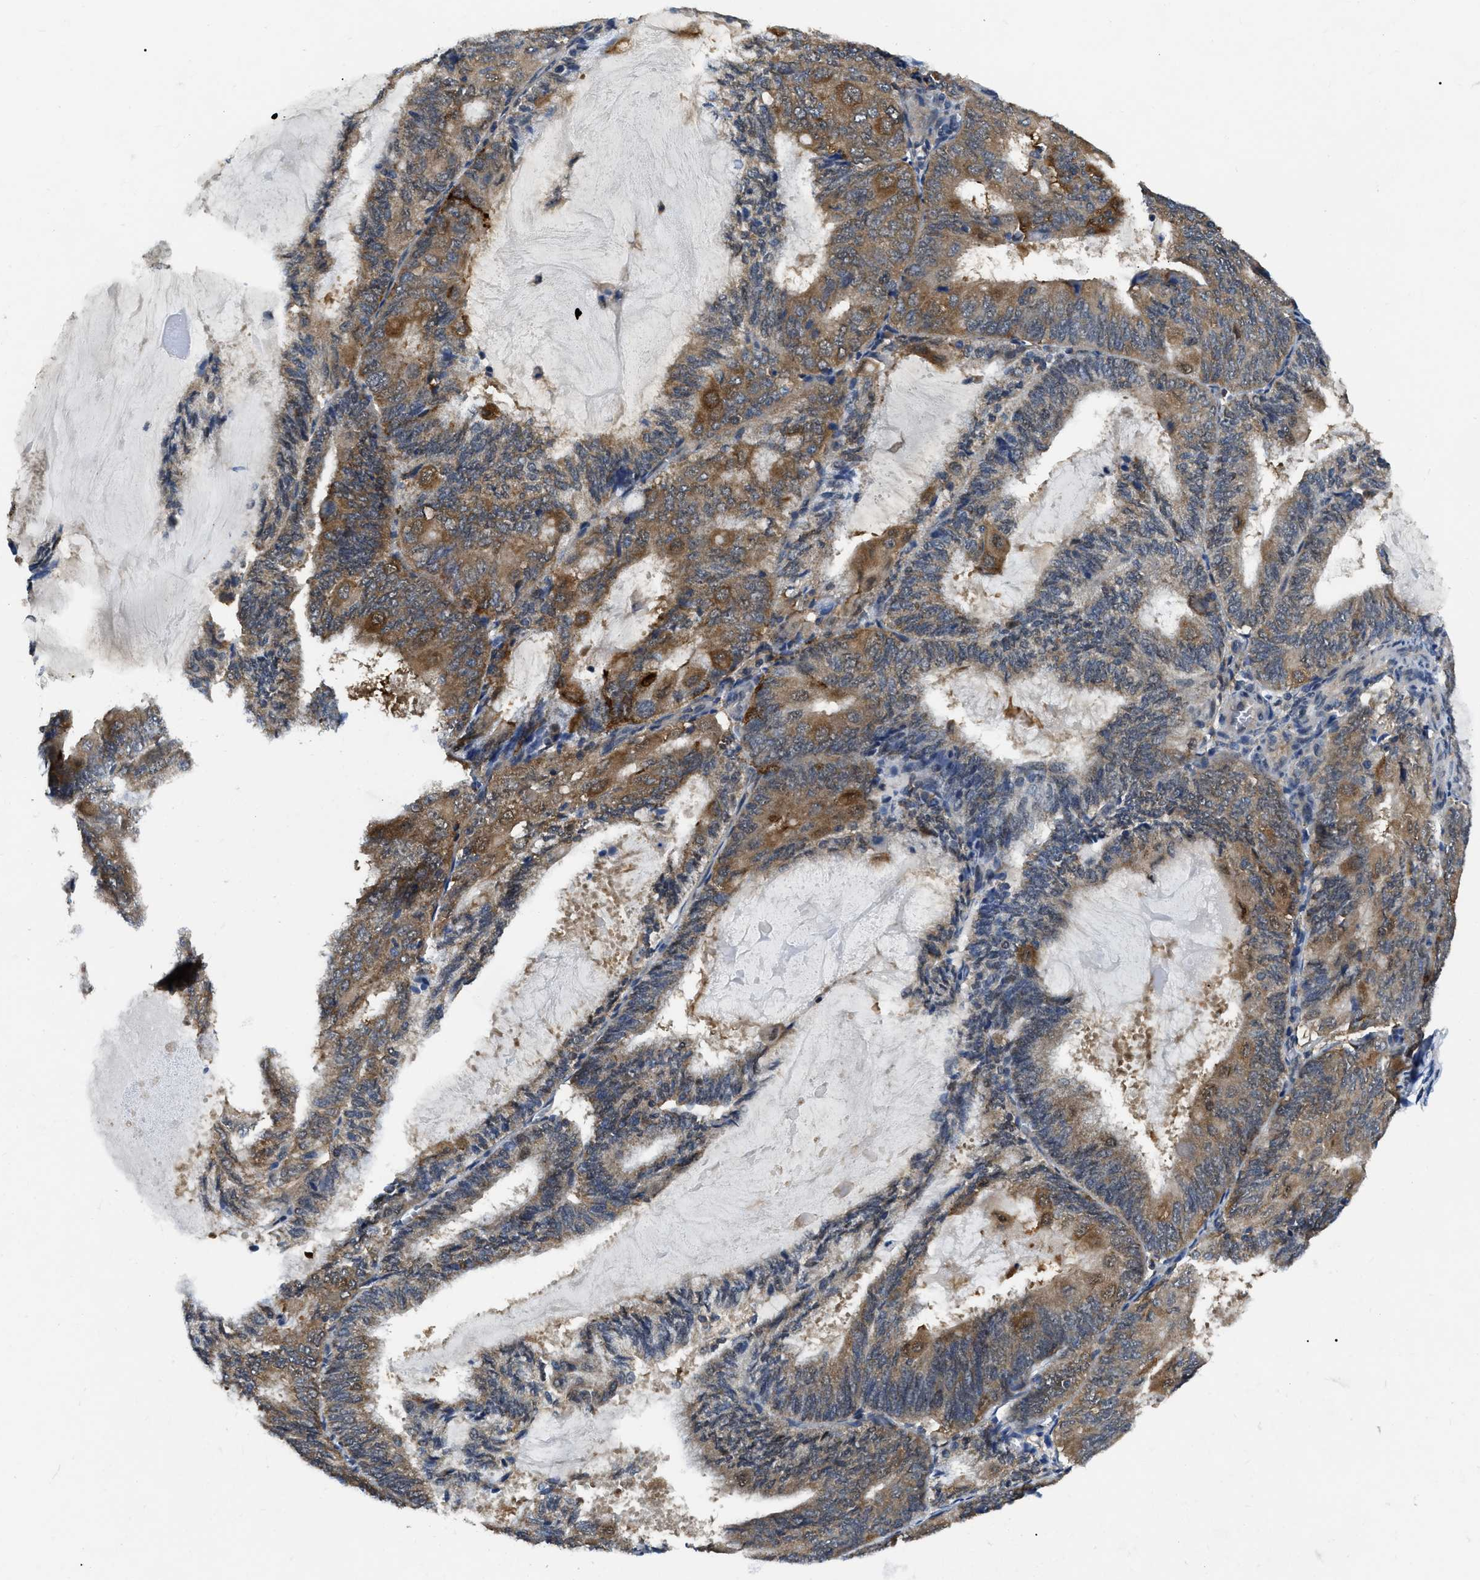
{"staining": {"intensity": "moderate", "quantity": ">75%", "location": "cytoplasmic/membranous"}, "tissue": "endometrial cancer", "cell_type": "Tumor cells", "image_type": "cancer", "snomed": [{"axis": "morphology", "description": "Adenocarcinoma, NOS"}, {"axis": "topography", "description": "Endometrium"}], "caption": "The histopathology image reveals immunohistochemical staining of endometrial cancer (adenocarcinoma). There is moderate cytoplasmic/membranous positivity is appreciated in approximately >75% of tumor cells.", "gene": "GET4", "patient": {"sex": "female", "age": 81}}